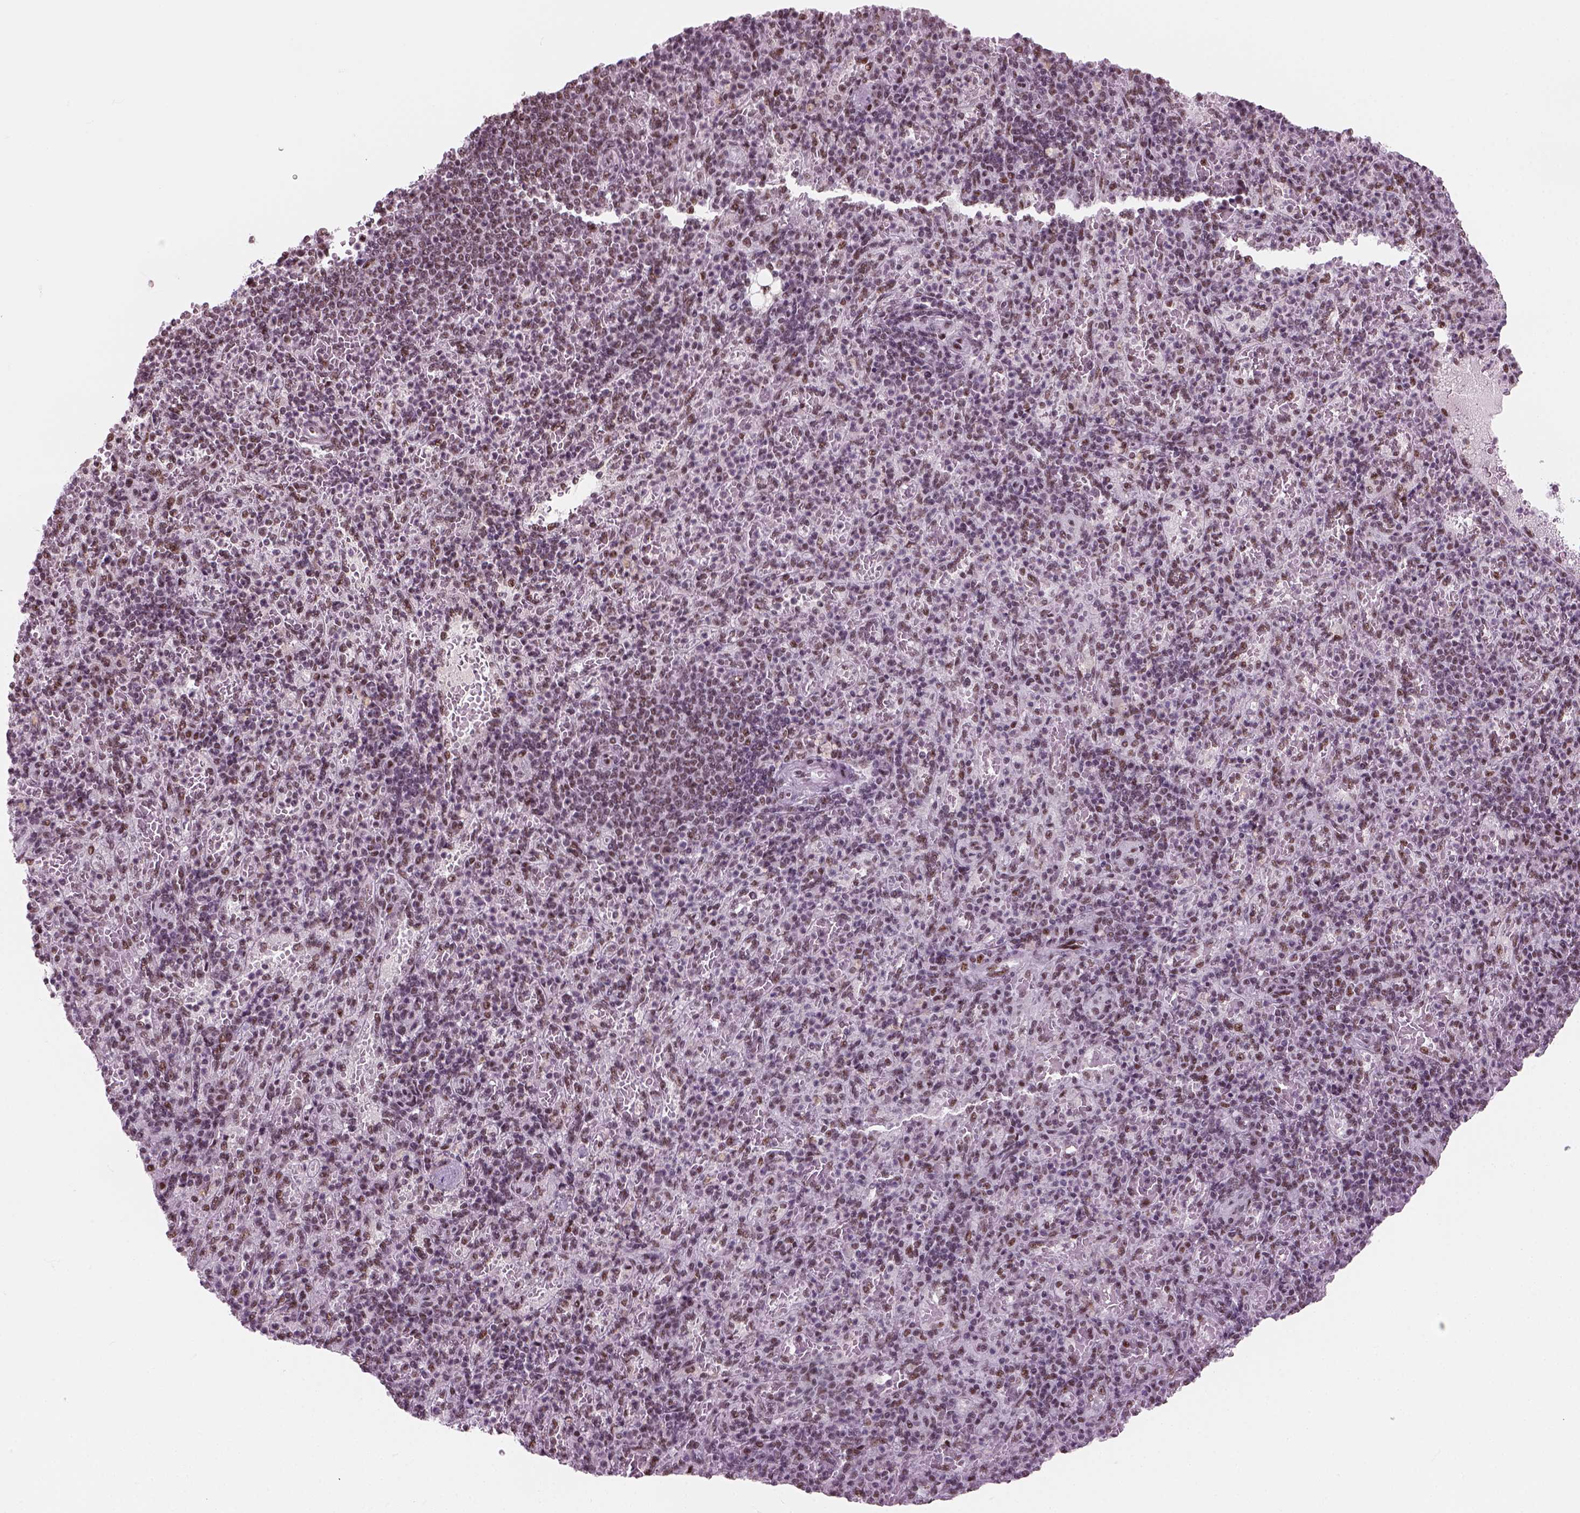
{"staining": {"intensity": "moderate", "quantity": "25%-75%", "location": "nuclear"}, "tissue": "spleen", "cell_type": "Cells in red pulp", "image_type": "normal", "snomed": [{"axis": "morphology", "description": "Normal tissue, NOS"}, {"axis": "topography", "description": "Spleen"}], "caption": "DAB immunohistochemical staining of benign human spleen exhibits moderate nuclear protein positivity in approximately 25%-75% of cells in red pulp.", "gene": "GTF2F1", "patient": {"sex": "female", "age": 74}}